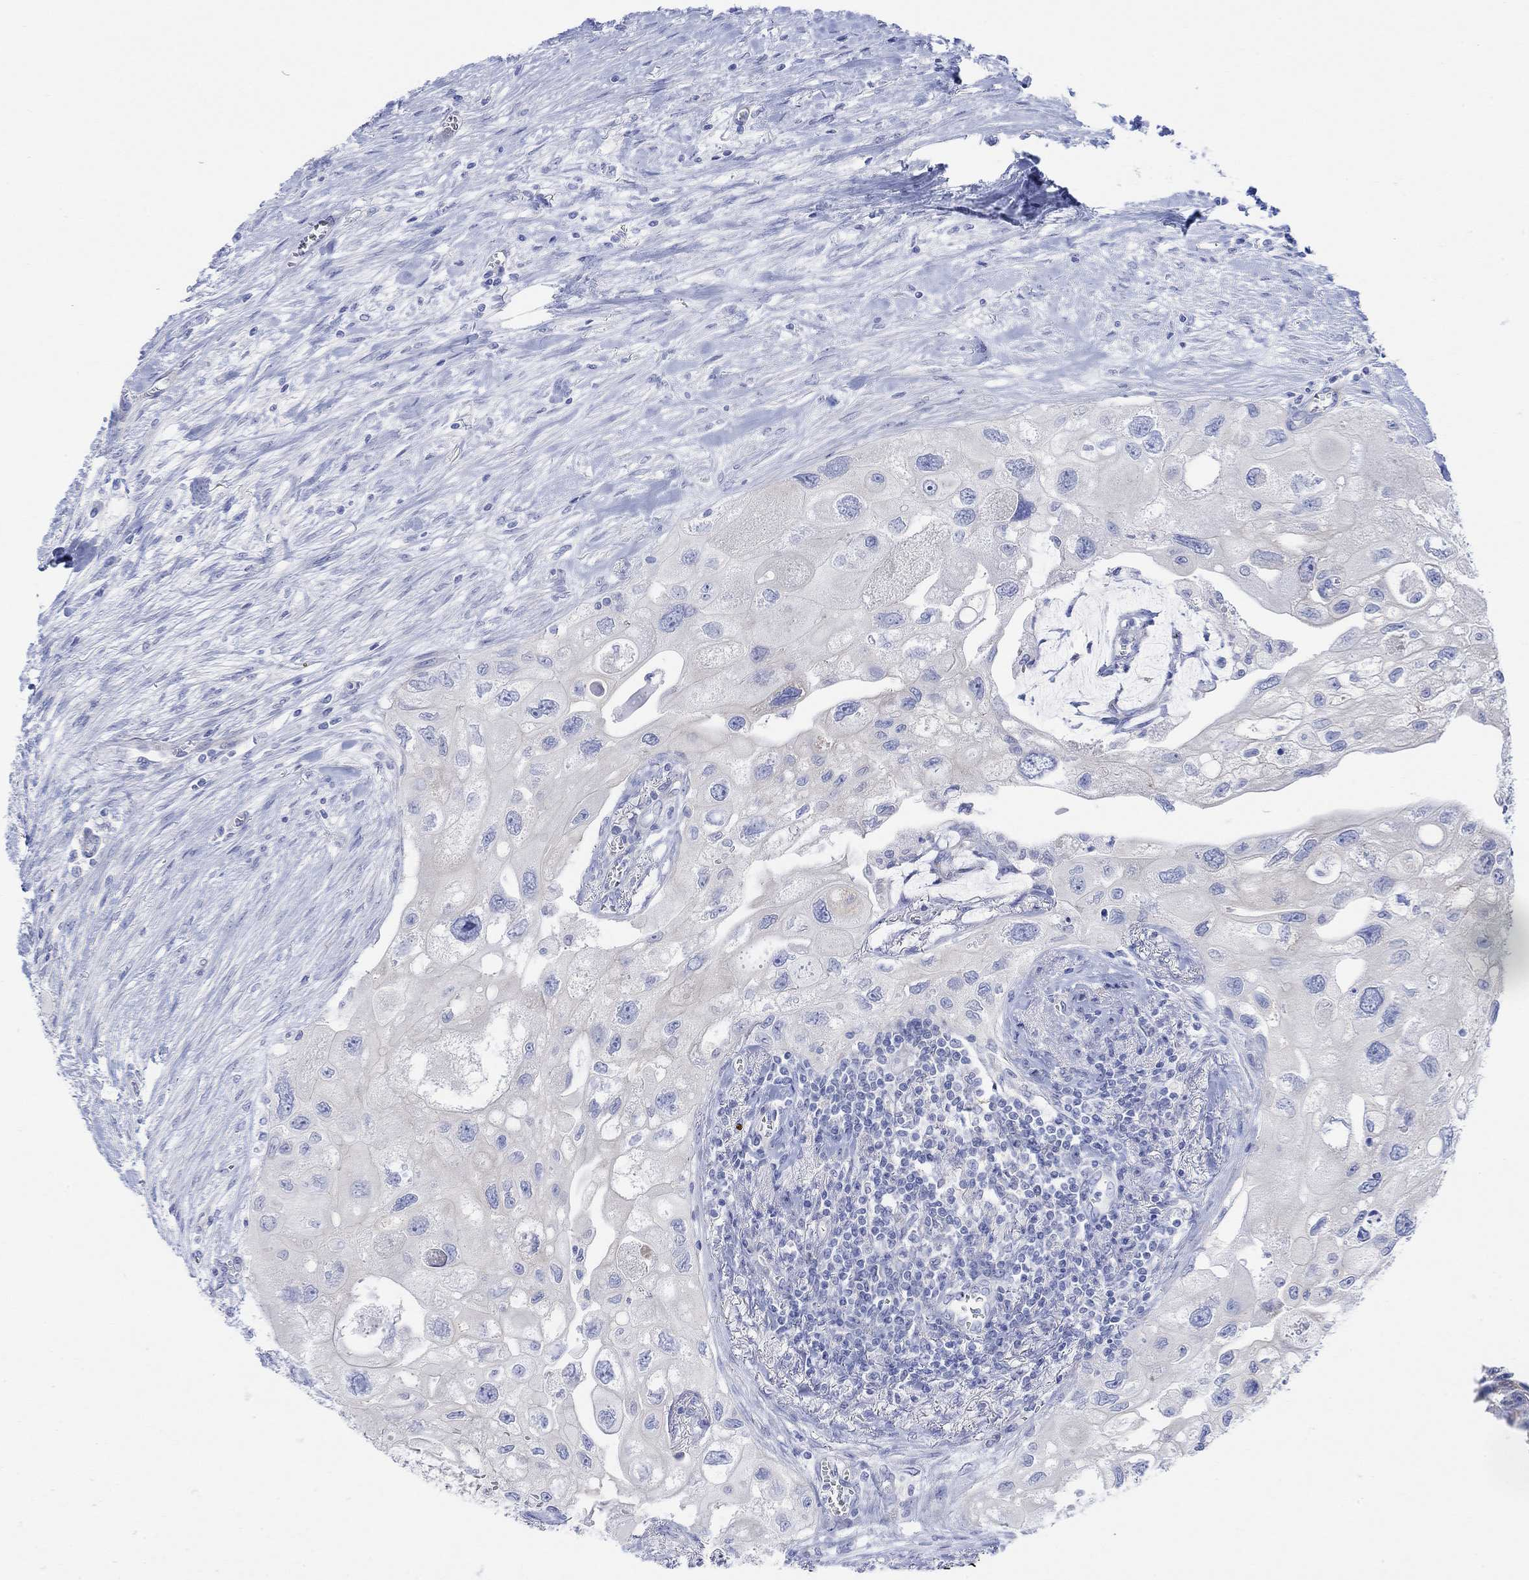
{"staining": {"intensity": "negative", "quantity": "none", "location": "none"}, "tissue": "urothelial cancer", "cell_type": "Tumor cells", "image_type": "cancer", "snomed": [{"axis": "morphology", "description": "Urothelial carcinoma, High grade"}, {"axis": "topography", "description": "Urinary bladder"}], "caption": "Immunohistochemical staining of urothelial cancer demonstrates no significant positivity in tumor cells.", "gene": "TLDC2", "patient": {"sex": "male", "age": 59}}